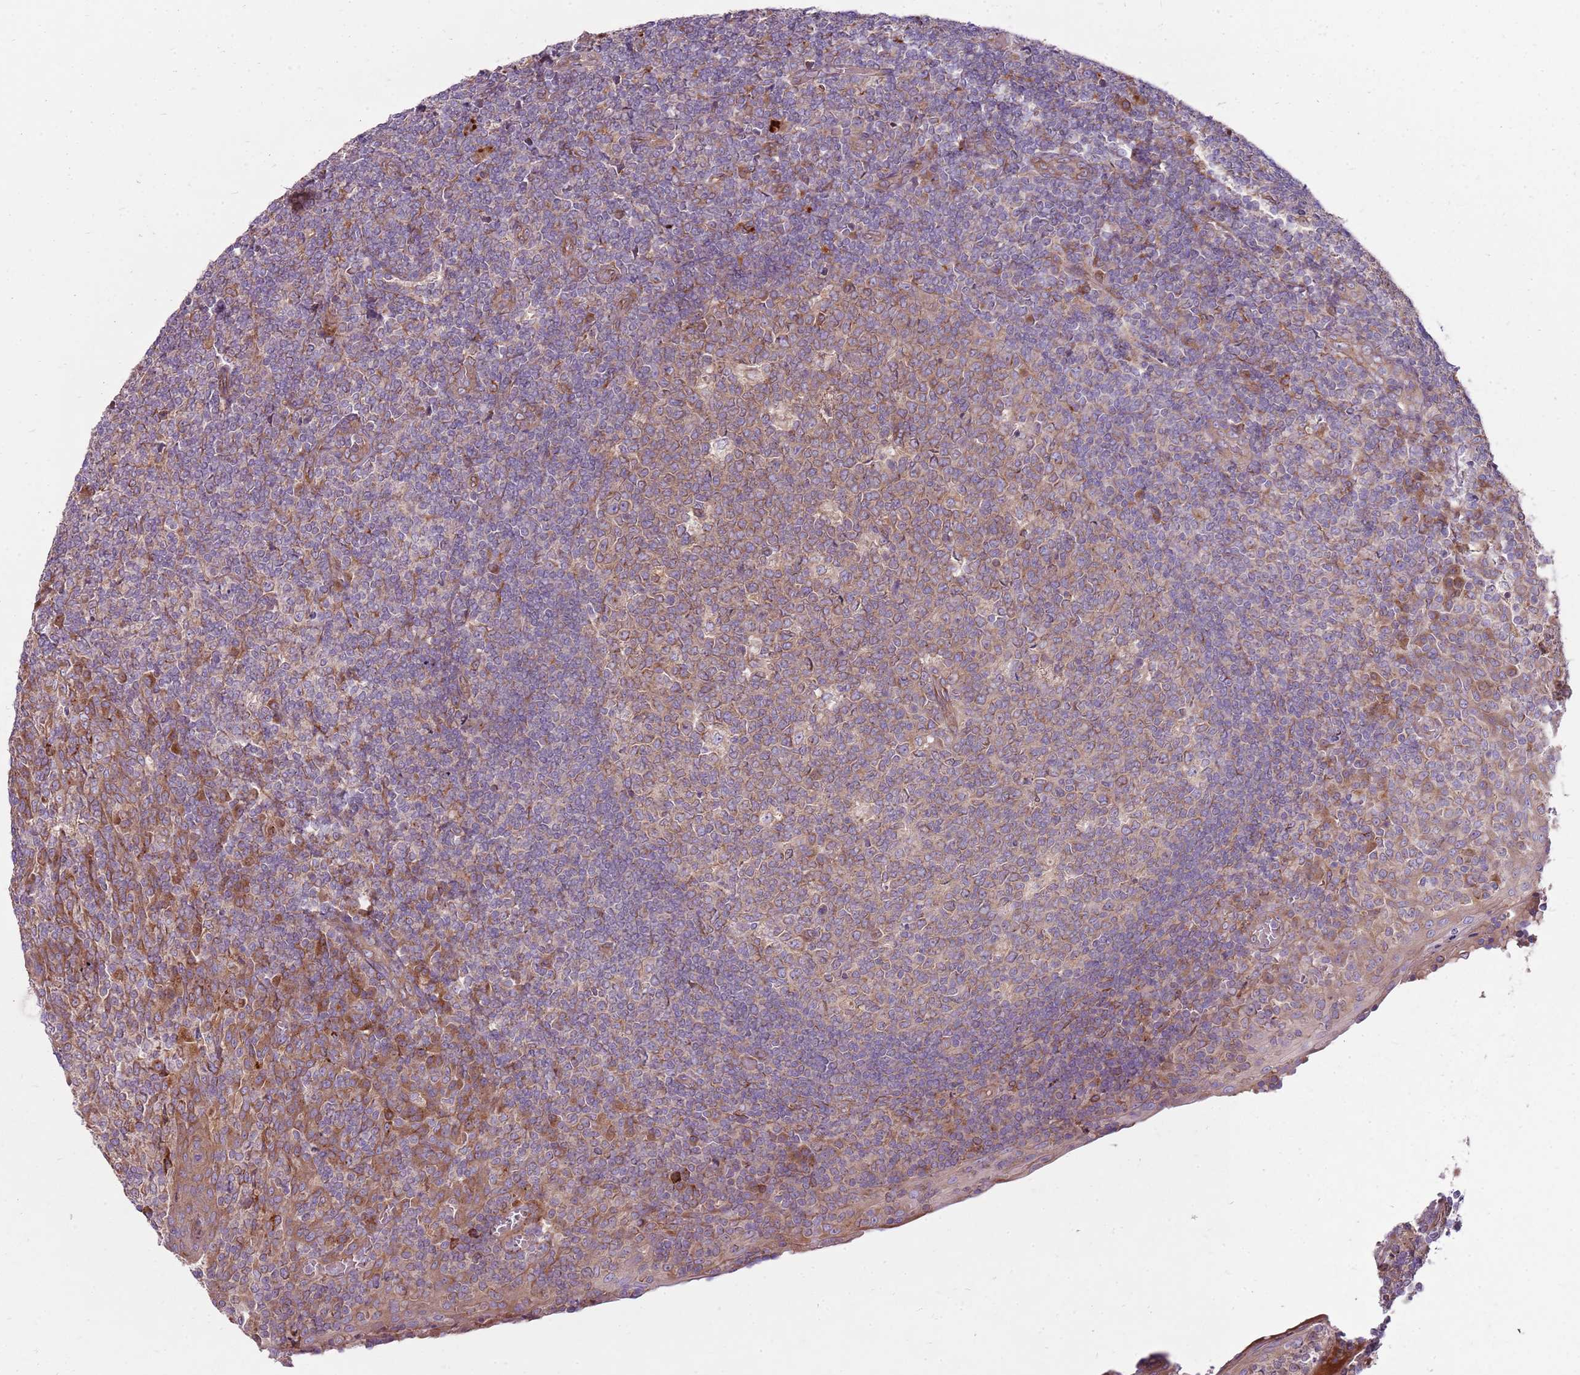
{"staining": {"intensity": "weak", "quantity": "25%-75%", "location": "cytoplasmic/membranous"}, "tissue": "tonsil", "cell_type": "Germinal center cells", "image_type": "normal", "snomed": [{"axis": "morphology", "description": "Normal tissue, NOS"}, {"axis": "topography", "description": "Tonsil"}], "caption": "Brown immunohistochemical staining in benign human tonsil demonstrates weak cytoplasmic/membranous staining in about 25%-75% of germinal center cells.", "gene": "EMC1", "patient": {"sex": "female", "age": 19}}